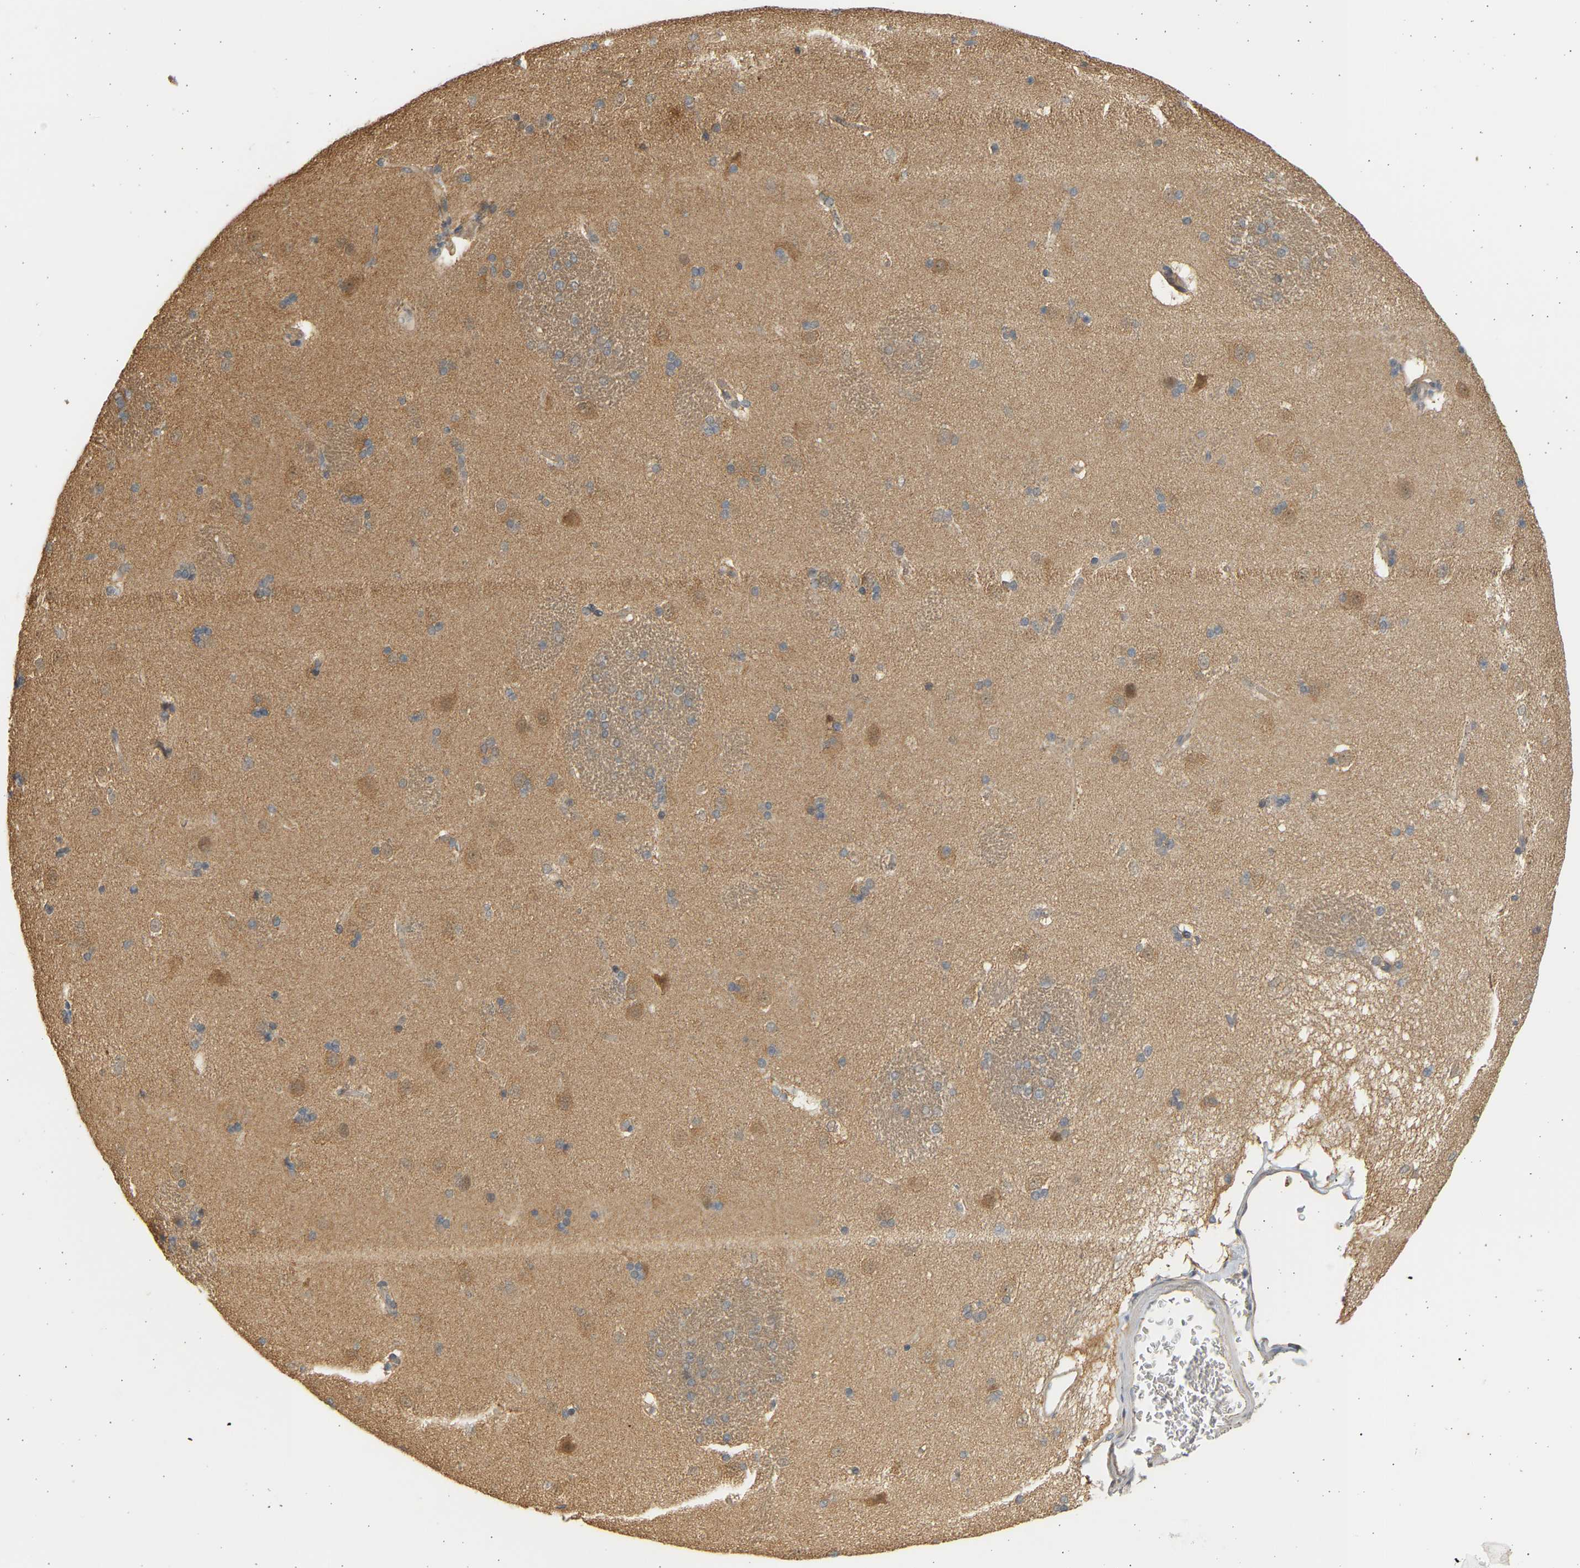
{"staining": {"intensity": "moderate", "quantity": "<25%", "location": "cytoplasmic/membranous"}, "tissue": "caudate", "cell_type": "Glial cells", "image_type": "normal", "snomed": [{"axis": "morphology", "description": "Normal tissue, NOS"}, {"axis": "topography", "description": "Lateral ventricle wall"}], "caption": "A brown stain shows moderate cytoplasmic/membranous positivity of a protein in glial cells of normal human caudate. (DAB = brown stain, brightfield microscopy at high magnification).", "gene": "B4GALT6", "patient": {"sex": "female", "age": 19}}